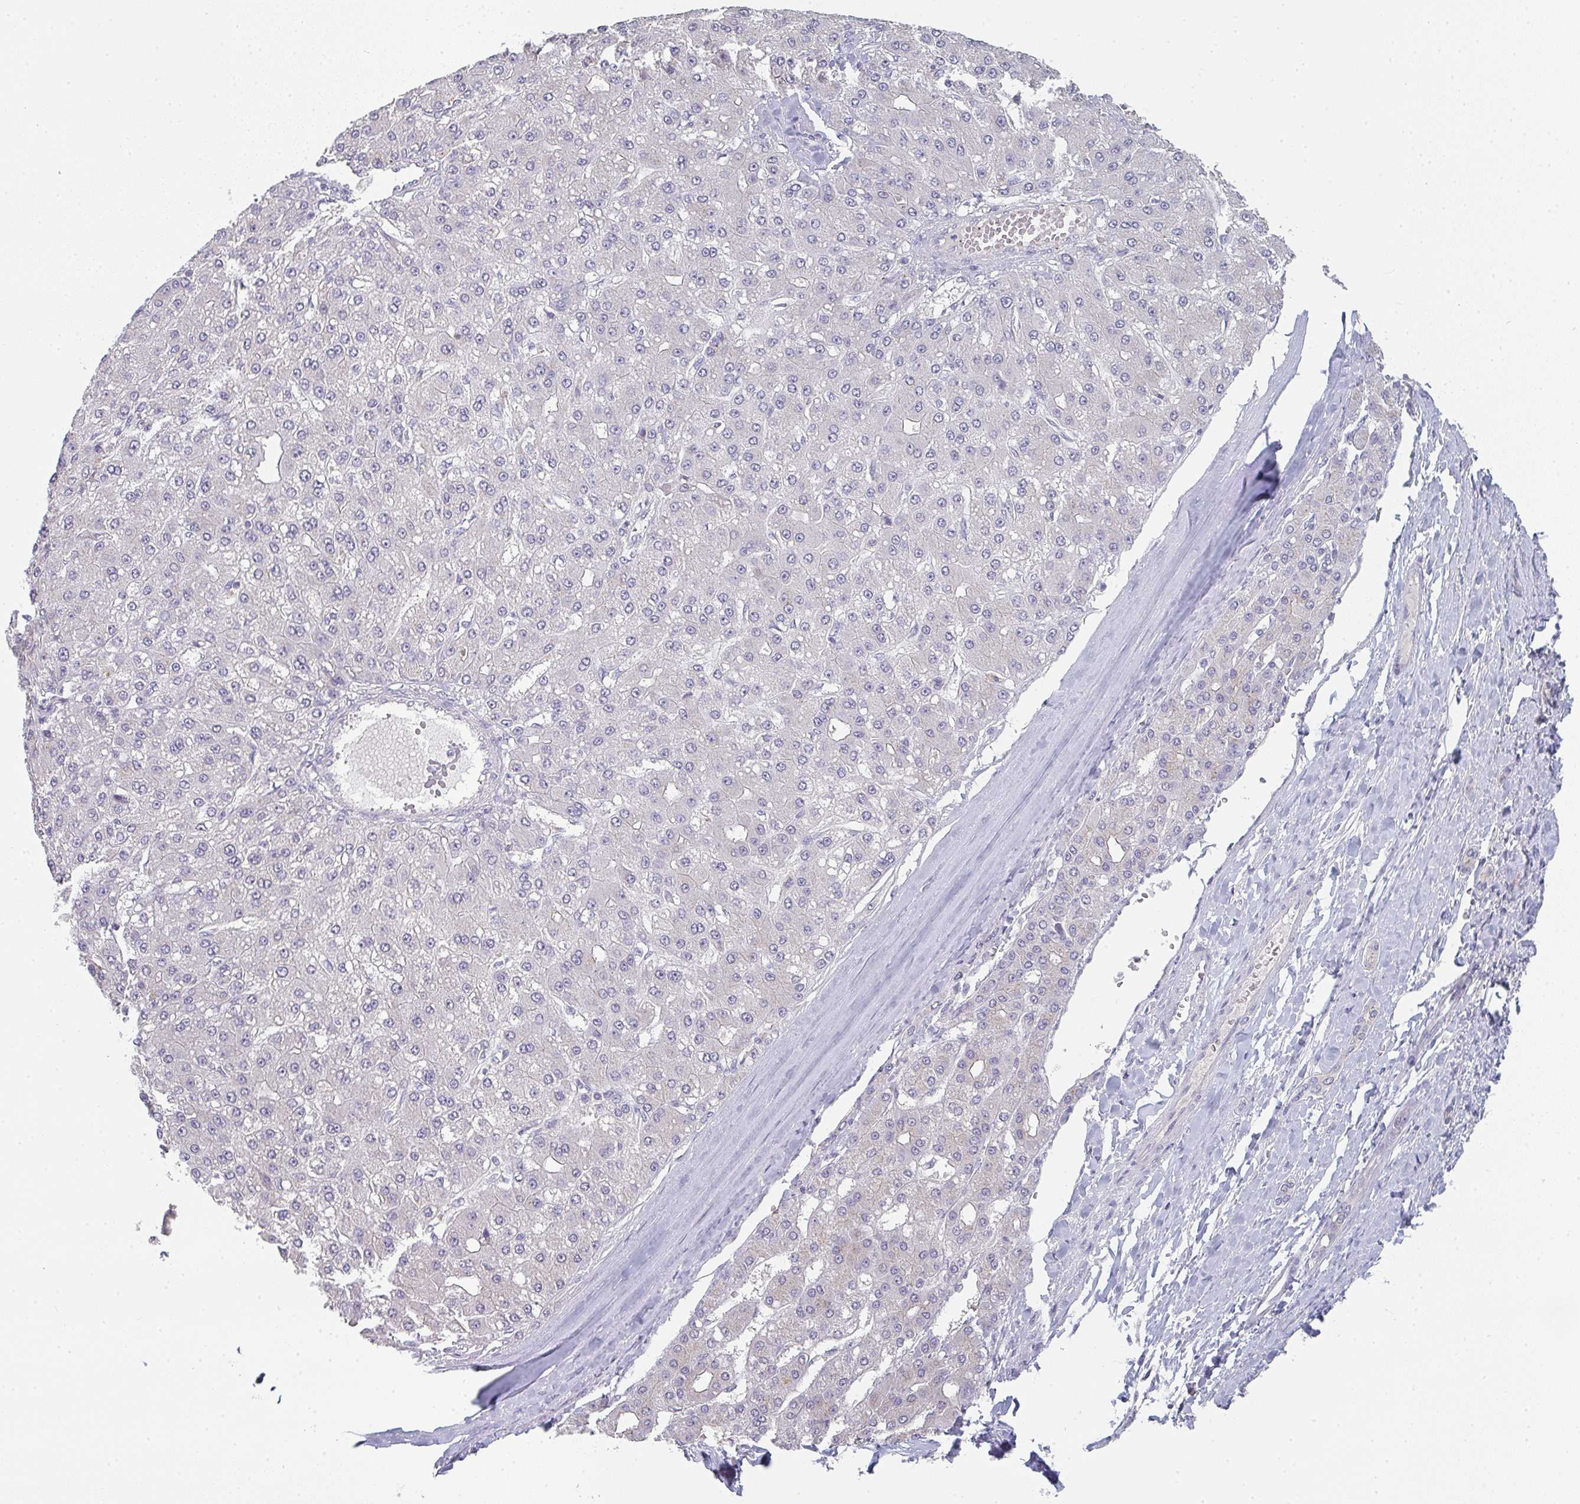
{"staining": {"intensity": "negative", "quantity": "none", "location": "none"}, "tissue": "liver cancer", "cell_type": "Tumor cells", "image_type": "cancer", "snomed": [{"axis": "morphology", "description": "Carcinoma, Hepatocellular, NOS"}, {"axis": "topography", "description": "Liver"}], "caption": "A photomicrograph of hepatocellular carcinoma (liver) stained for a protein displays no brown staining in tumor cells.", "gene": "CHMP5", "patient": {"sex": "male", "age": 67}}